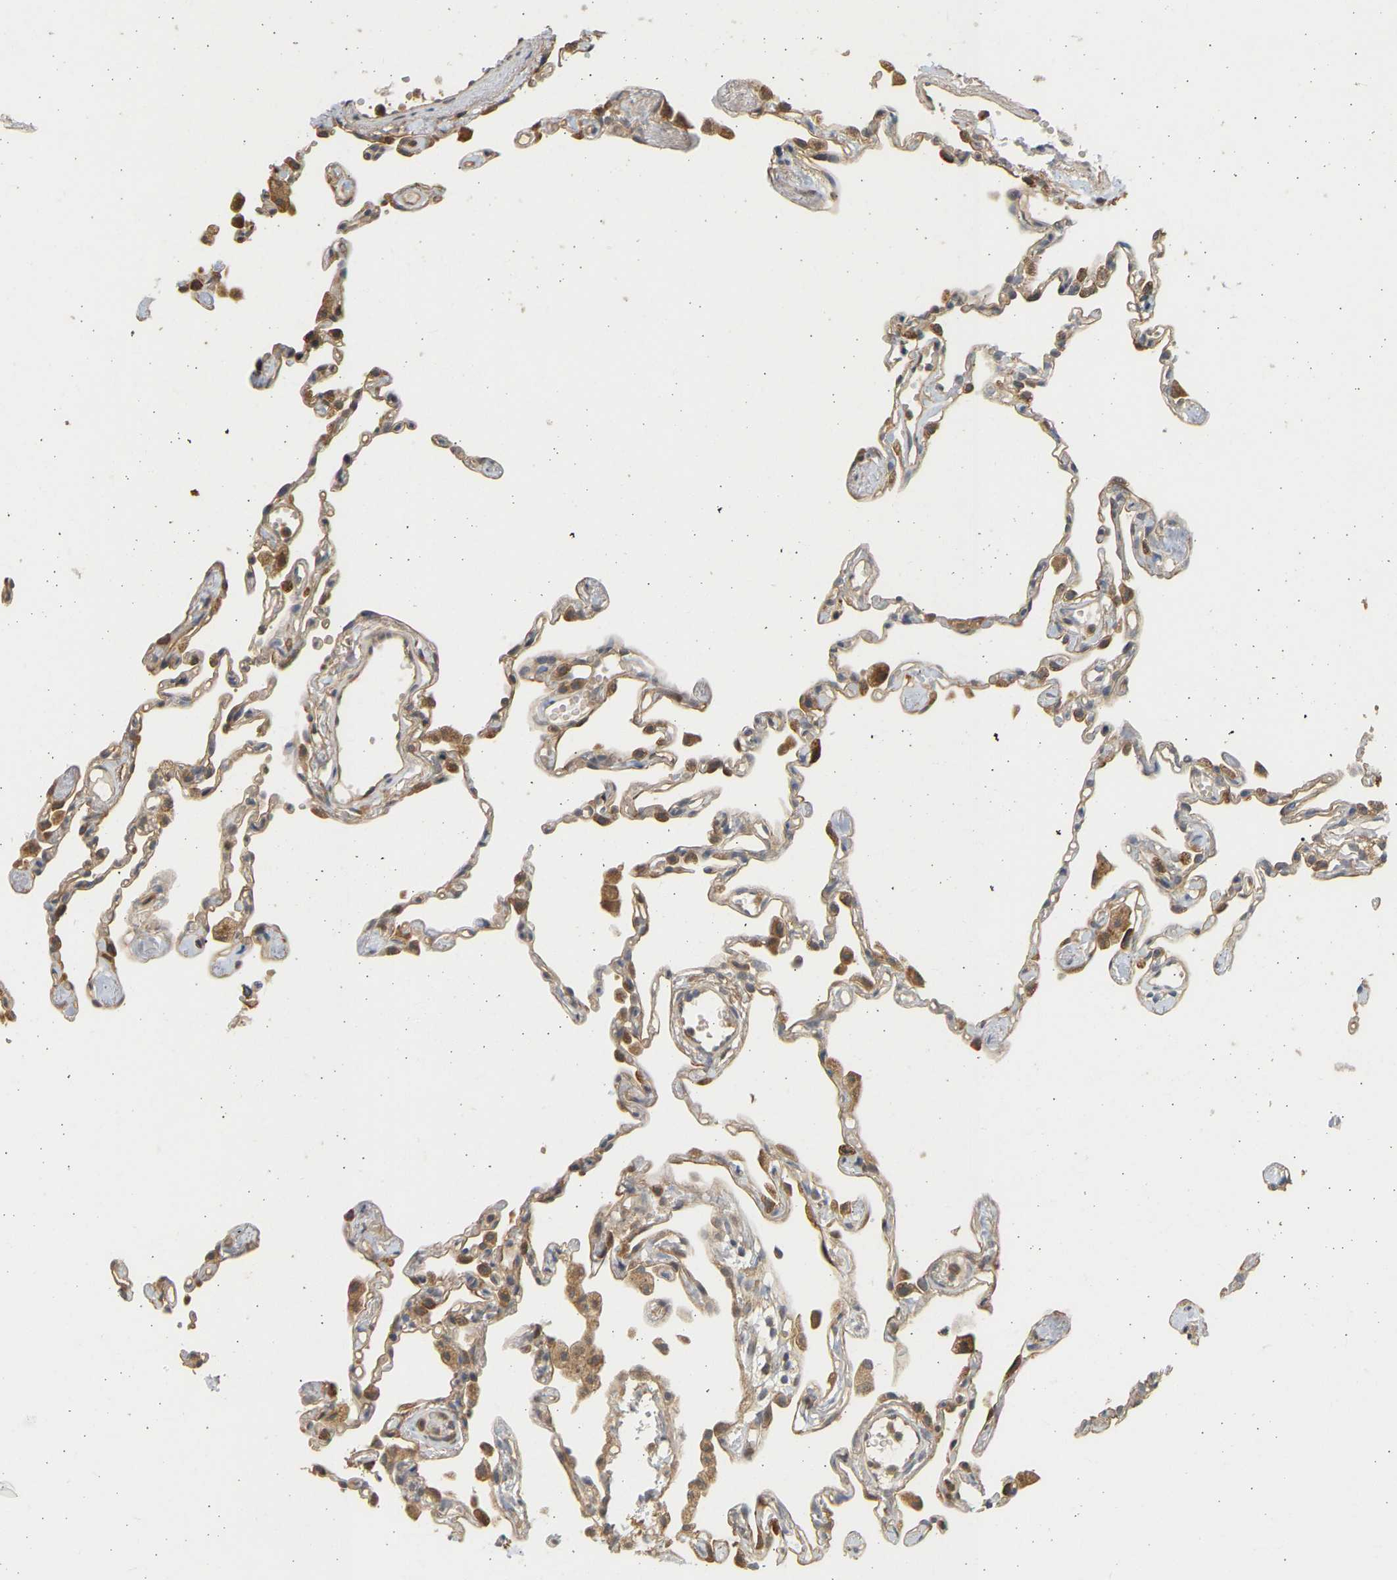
{"staining": {"intensity": "moderate", "quantity": "<25%", "location": "cytoplasmic/membranous"}, "tissue": "lung", "cell_type": "Alveolar cells", "image_type": "normal", "snomed": [{"axis": "morphology", "description": "Normal tissue, NOS"}, {"axis": "topography", "description": "Lung"}], "caption": "Protein analysis of normal lung displays moderate cytoplasmic/membranous staining in about <25% of alveolar cells.", "gene": "B4GALT6", "patient": {"sex": "female", "age": 49}}